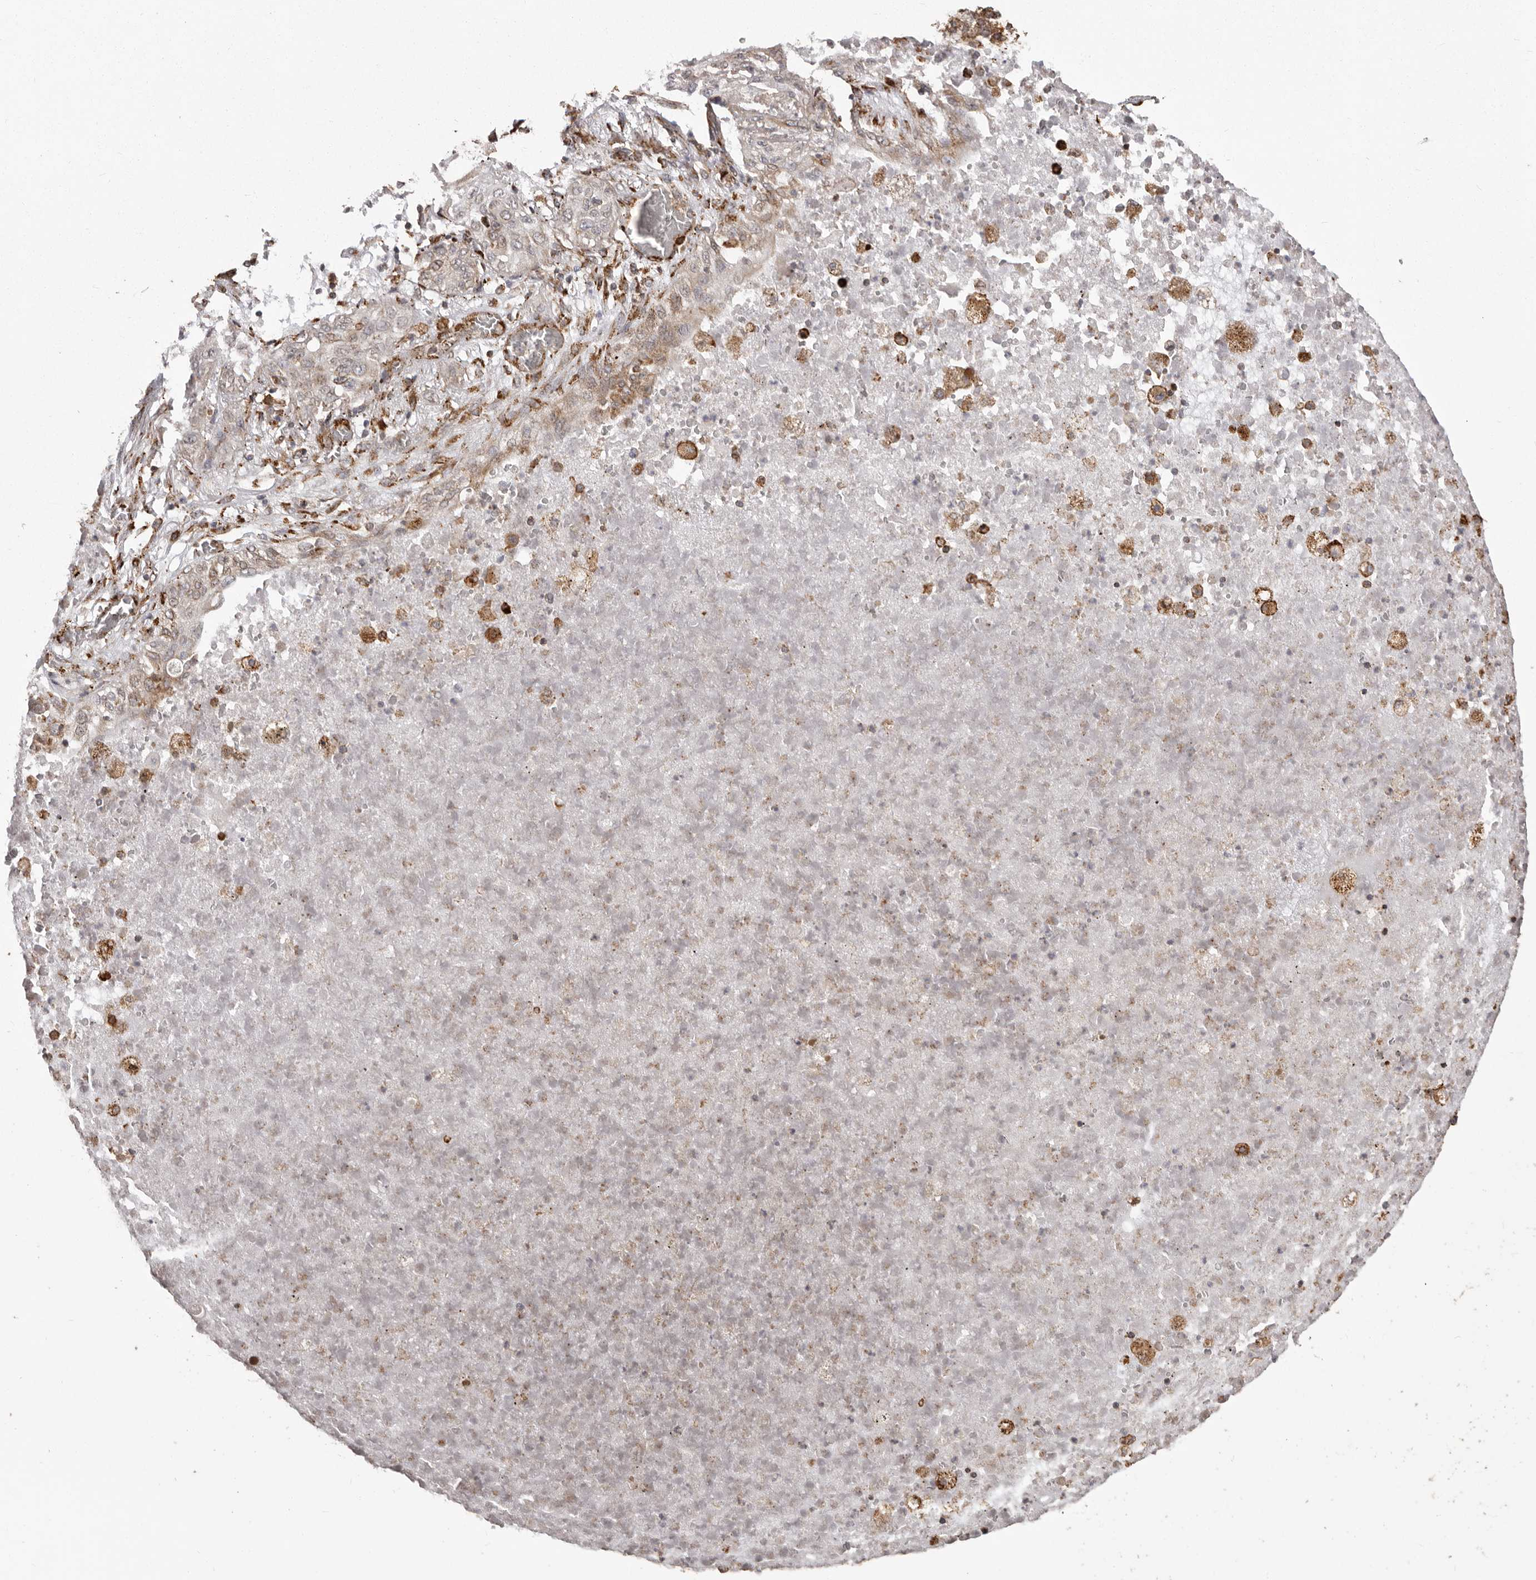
{"staining": {"intensity": "weak", "quantity": "25%-75%", "location": "cytoplasmic/membranous"}, "tissue": "lung cancer", "cell_type": "Tumor cells", "image_type": "cancer", "snomed": [{"axis": "morphology", "description": "Squamous cell carcinoma, NOS"}, {"axis": "topography", "description": "Lung"}], "caption": "Lung cancer was stained to show a protein in brown. There is low levels of weak cytoplasmic/membranous expression in approximately 25%-75% of tumor cells.", "gene": "NUP43", "patient": {"sex": "female", "age": 47}}